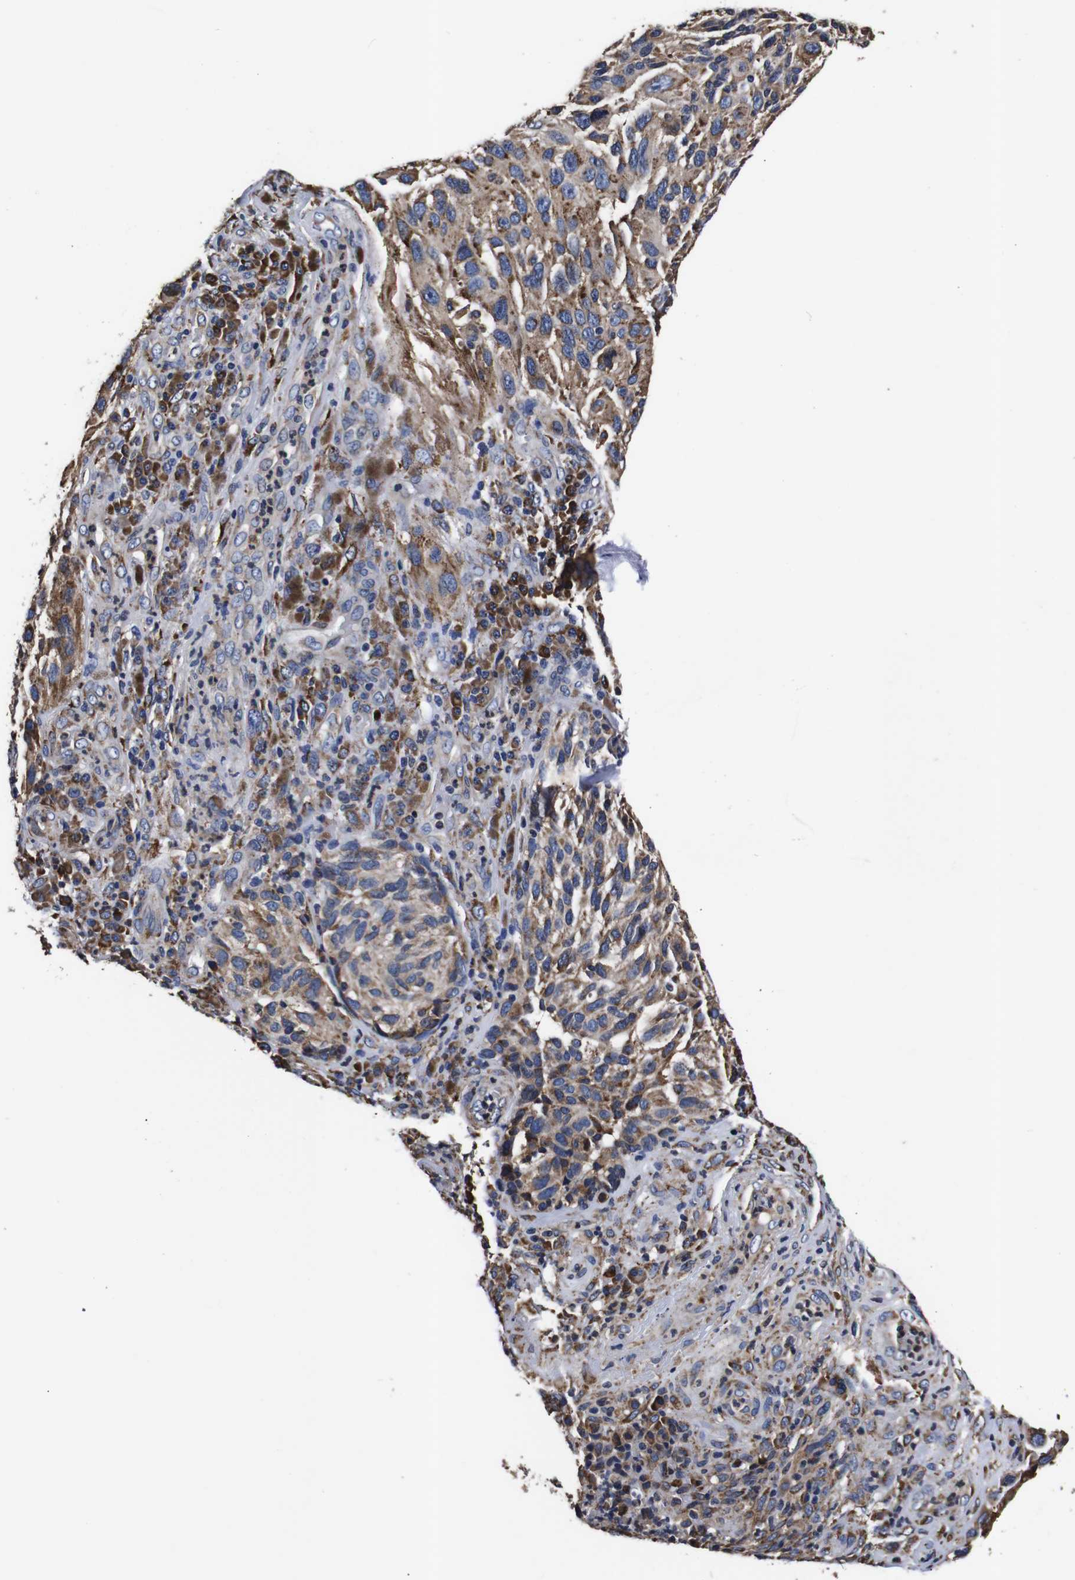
{"staining": {"intensity": "moderate", "quantity": ">75%", "location": "cytoplasmic/membranous"}, "tissue": "melanoma", "cell_type": "Tumor cells", "image_type": "cancer", "snomed": [{"axis": "morphology", "description": "Malignant melanoma, NOS"}, {"axis": "topography", "description": "Skin"}], "caption": "Tumor cells display medium levels of moderate cytoplasmic/membranous staining in approximately >75% of cells in malignant melanoma.", "gene": "PPIB", "patient": {"sex": "female", "age": 73}}